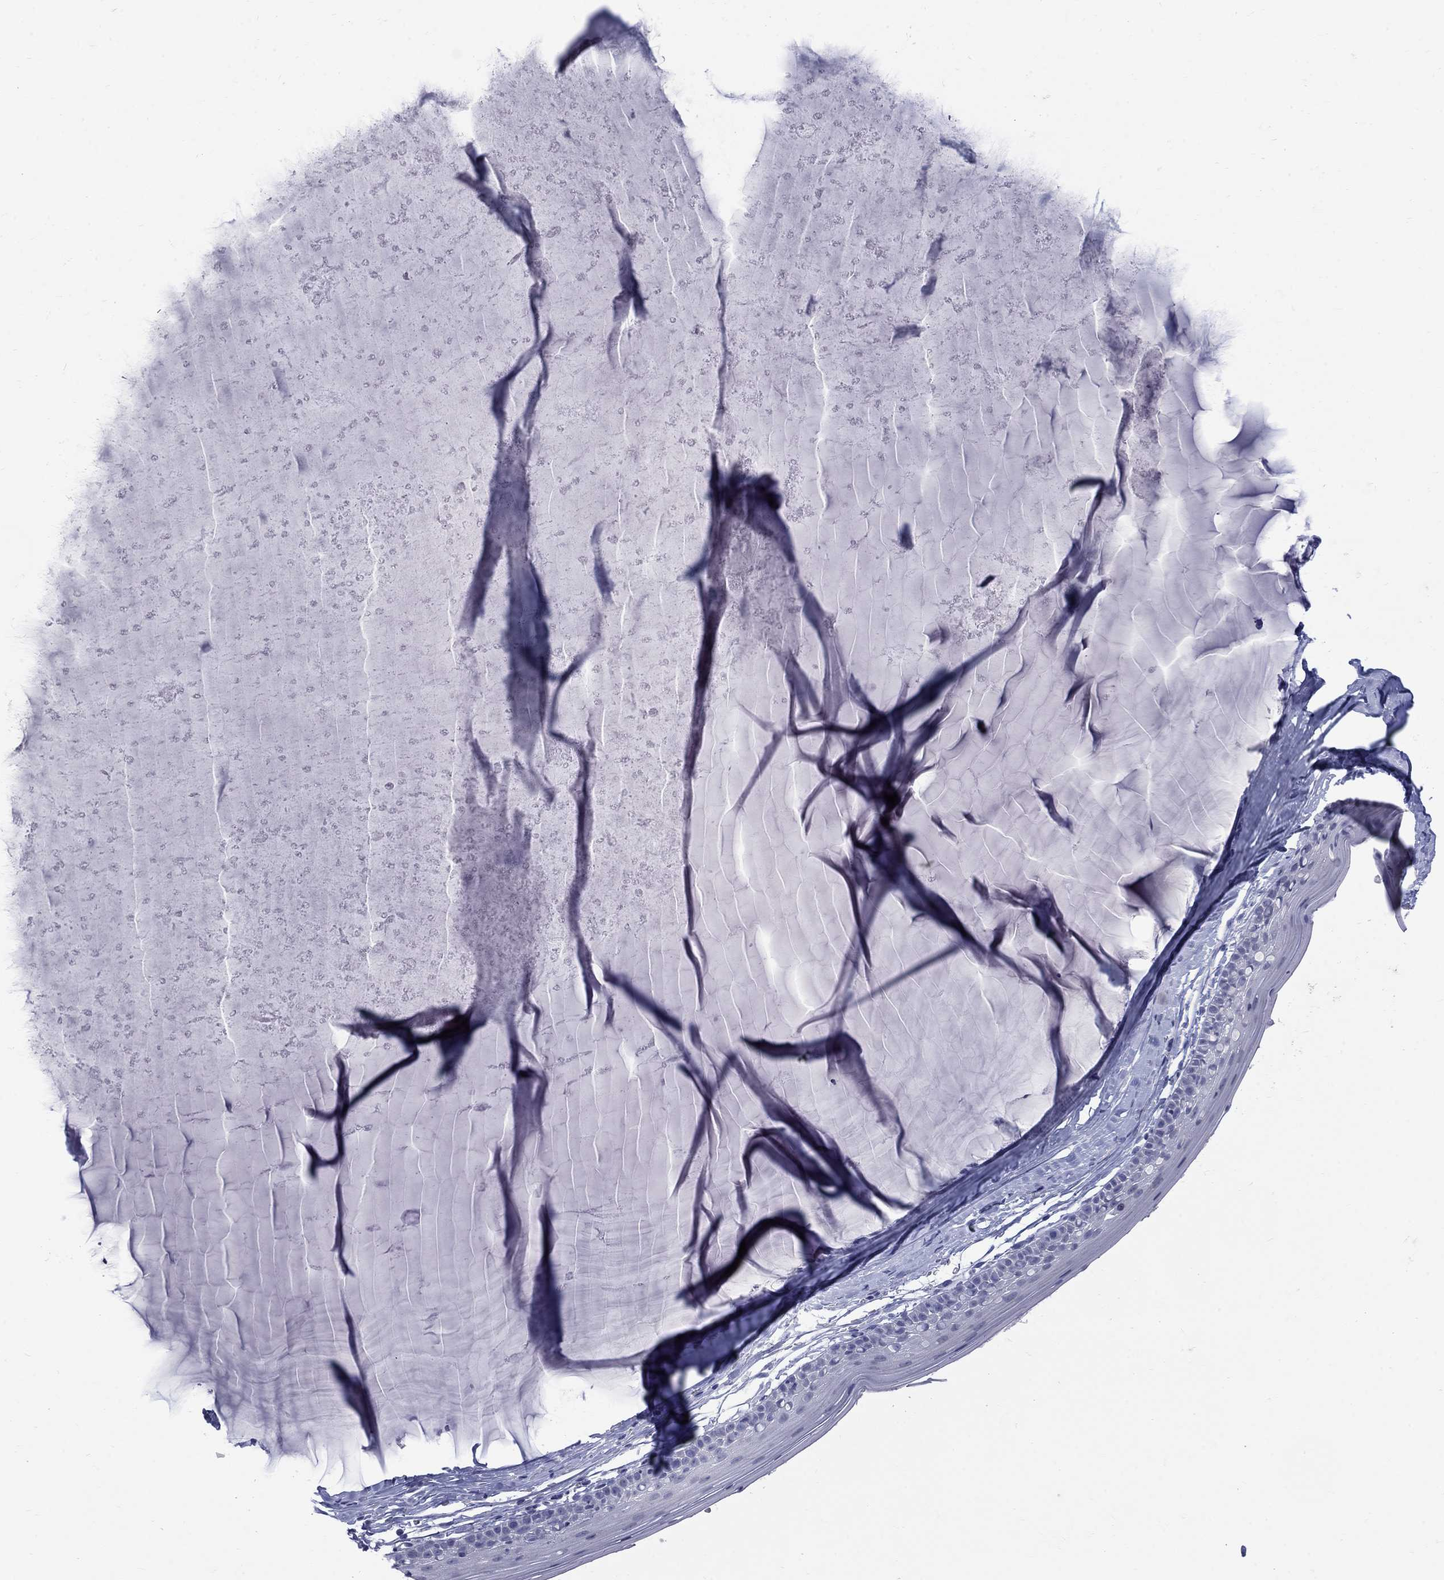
{"staining": {"intensity": "negative", "quantity": "none", "location": "none"}, "tissue": "cervix", "cell_type": "Glandular cells", "image_type": "normal", "snomed": [{"axis": "morphology", "description": "Normal tissue, NOS"}, {"axis": "topography", "description": "Cervix"}], "caption": "The photomicrograph demonstrates no staining of glandular cells in benign cervix.", "gene": "CTNND2", "patient": {"sex": "female", "age": 40}}